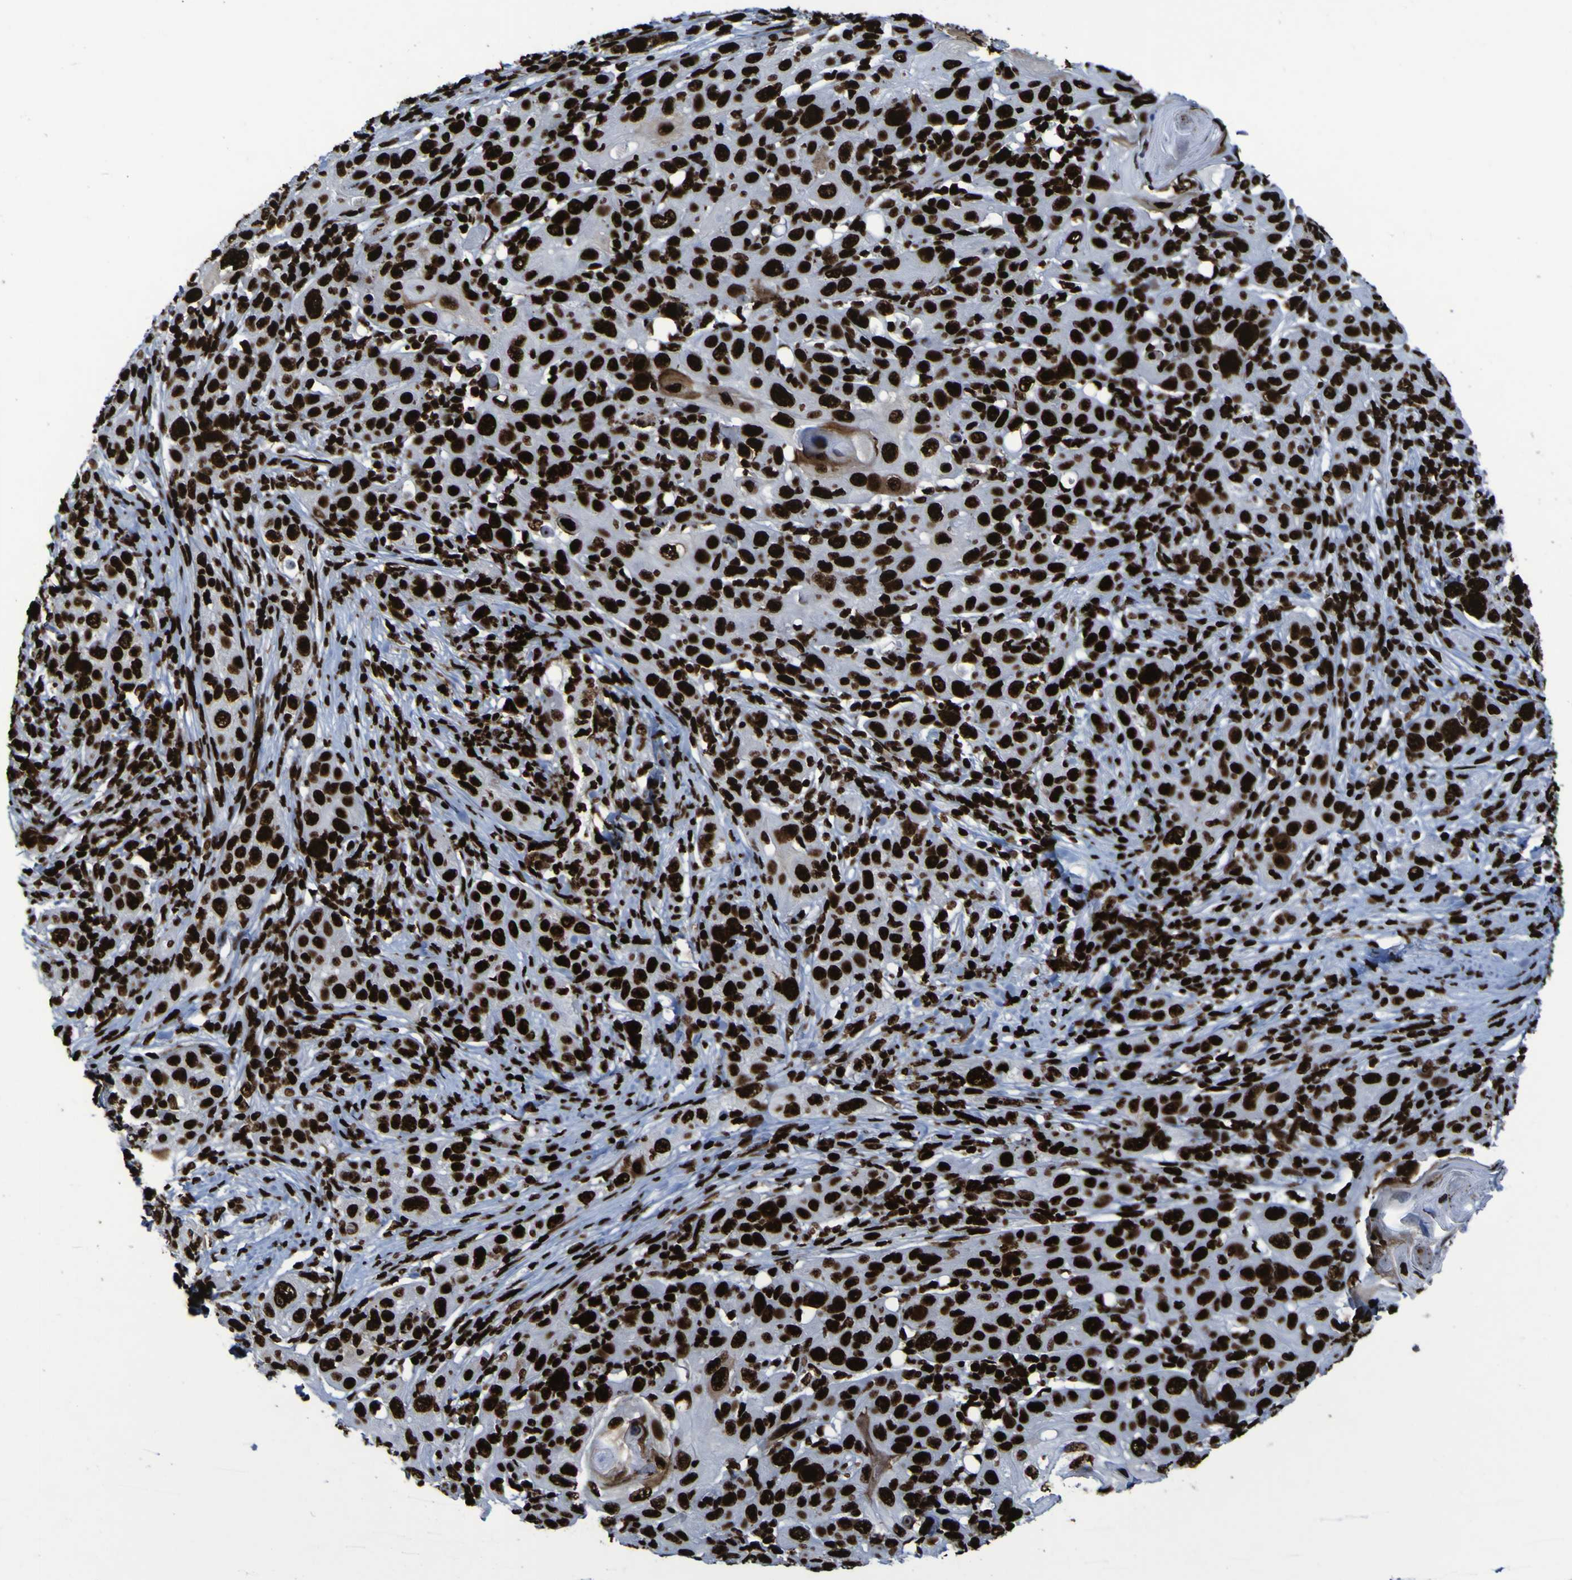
{"staining": {"intensity": "strong", "quantity": ">75%", "location": "nuclear"}, "tissue": "skin cancer", "cell_type": "Tumor cells", "image_type": "cancer", "snomed": [{"axis": "morphology", "description": "Squamous cell carcinoma, NOS"}, {"axis": "topography", "description": "Skin"}], "caption": "A histopathology image of human squamous cell carcinoma (skin) stained for a protein displays strong nuclear brown staining in tumor cells.", "gene": "NPM1", "patient": {"sex": "female", "age": 88}}